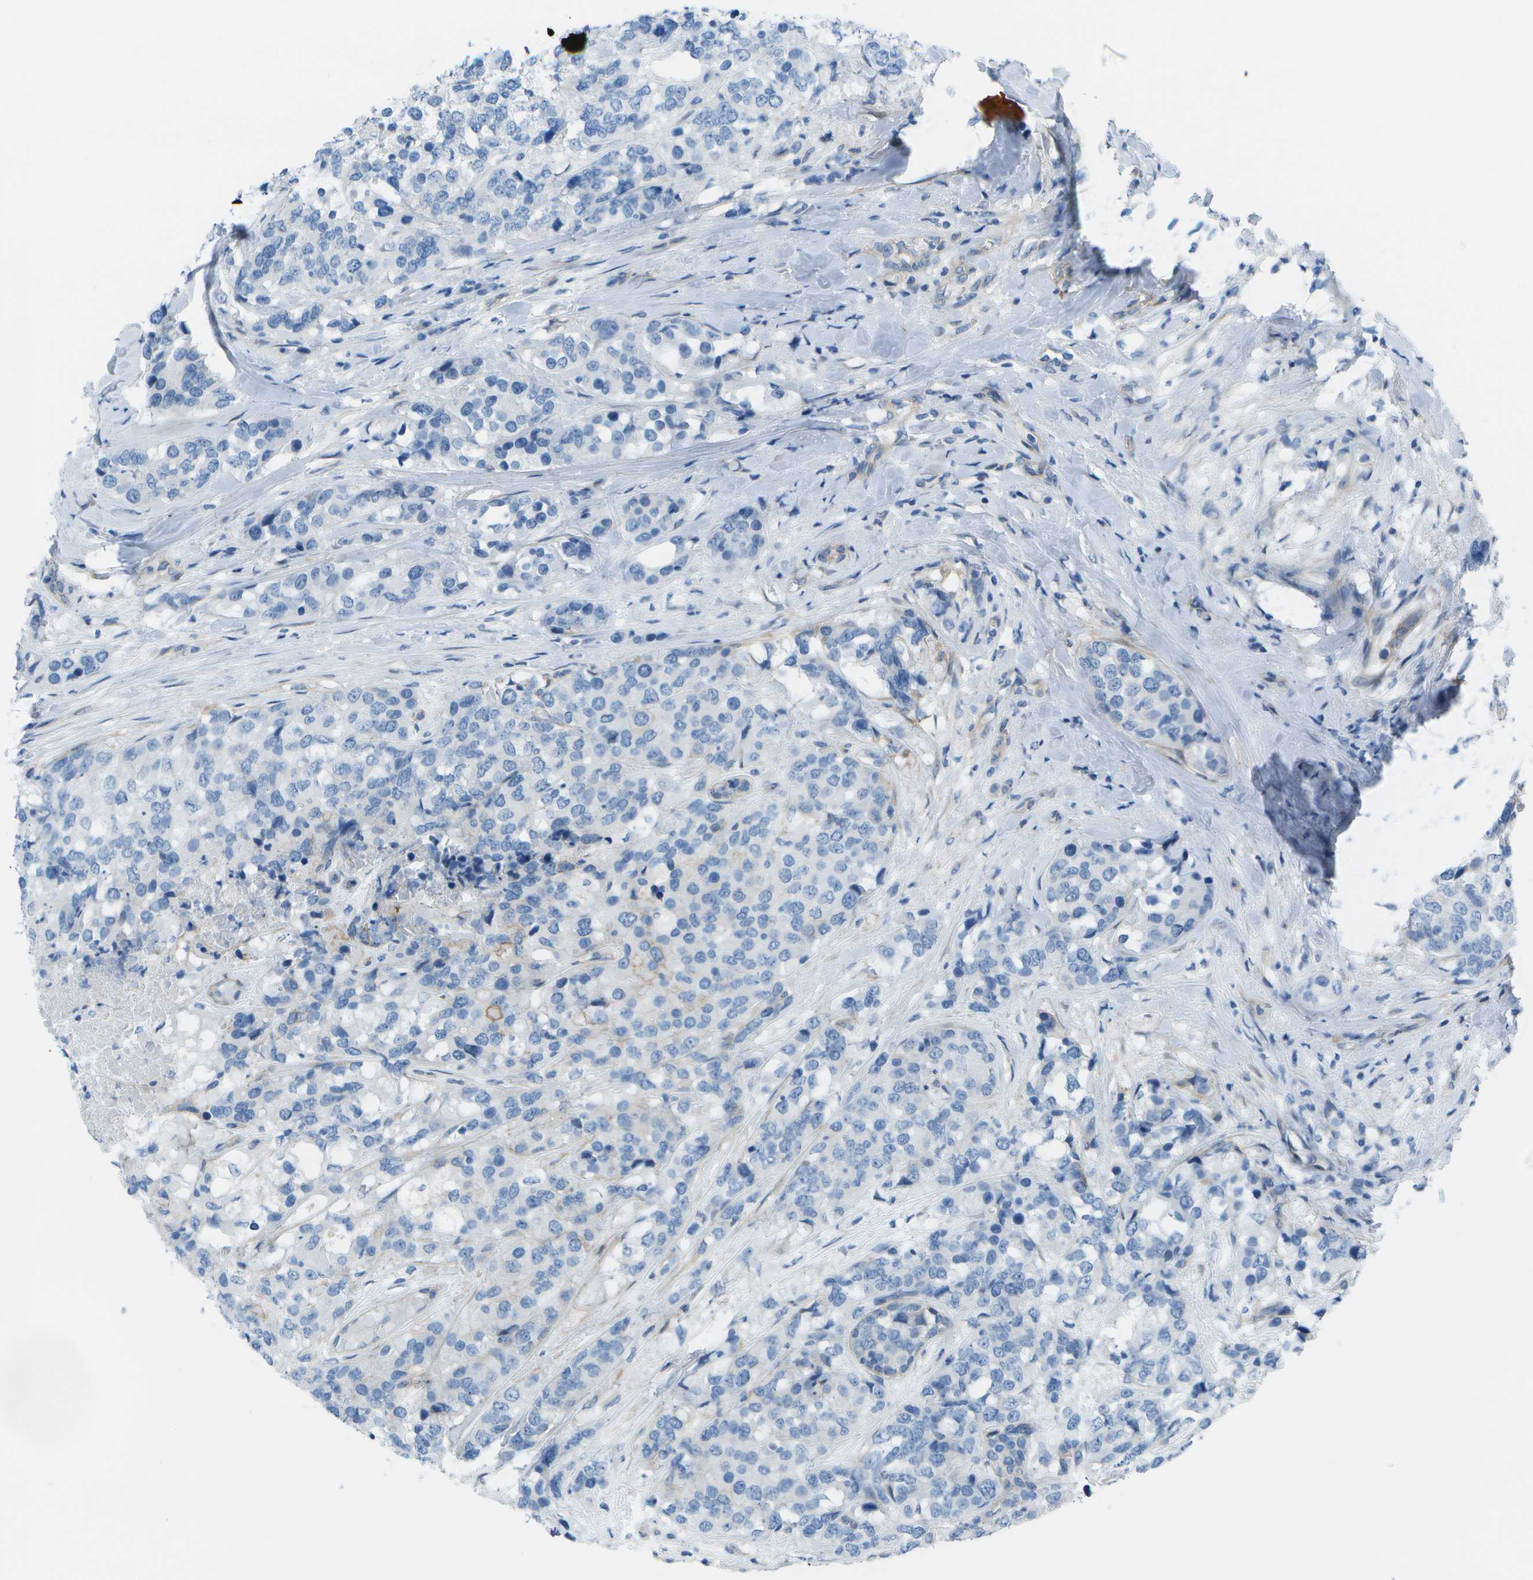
{"staining": {"intensity": "negative", "quantity": "none", "location": "none"}, "tissue": "breast cancer", "cell_type": "Tumor cells", "image_type": "cancer", "snomed": [{"axis": "morphology", "description": "Lobular carcinoma"}, {"axis": "topography", "description": "Breast"}], "caption": "The immunohistochemistry photomicrograph has no significant expression in tumor cells of breast cancer tissue.", "gene": "SORBS3", "patient": {"sex": "female", "age": 59}}